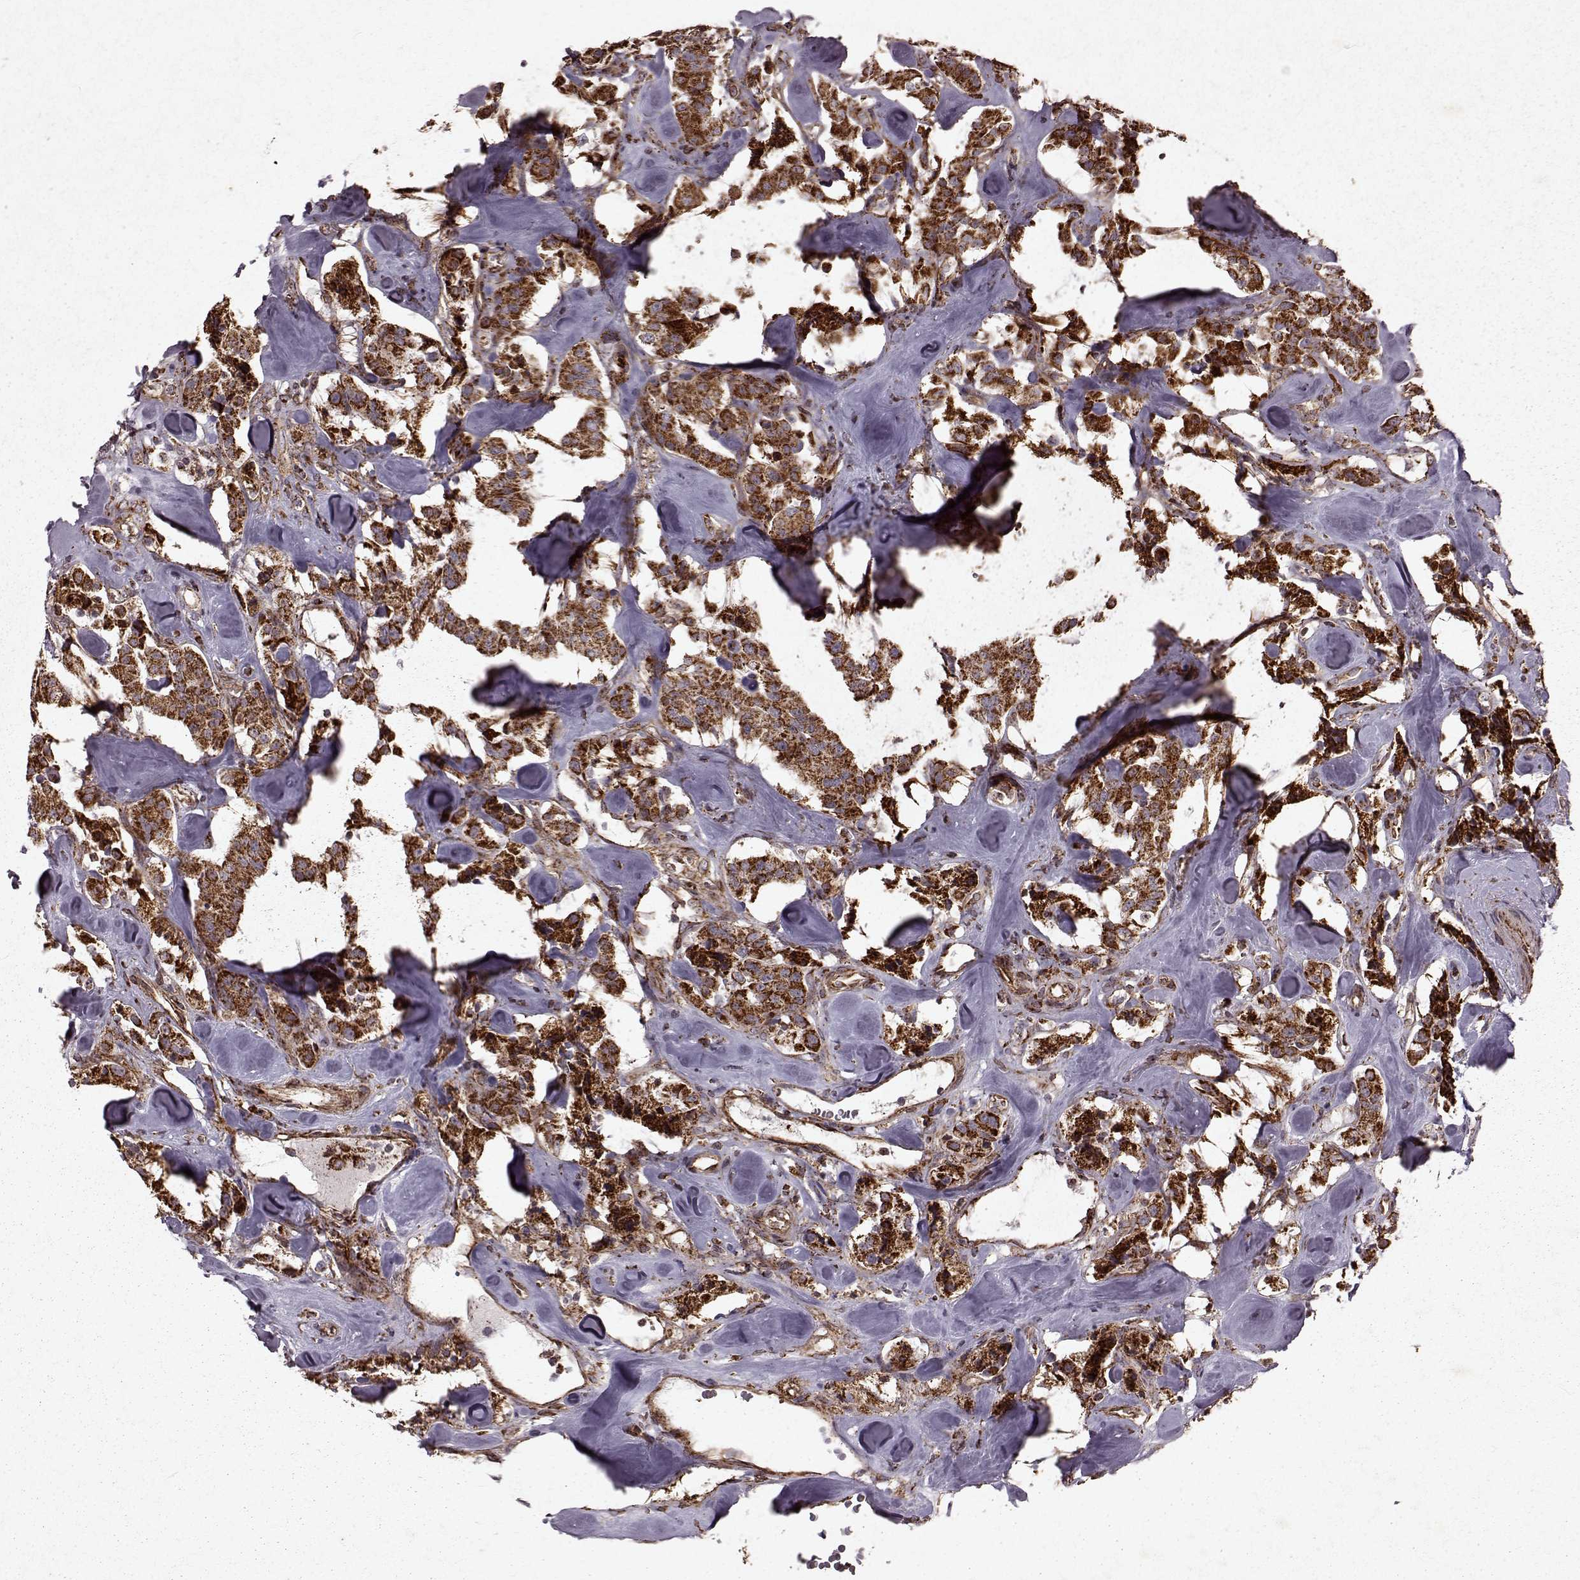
{"staining": {"intensity": "strong", "quantity": ">75%", "location": "cytoplasmic/membranous"}, "tissue": "carcinoid", "cell_type": "Tumor cells", "image_type": "cancer", "snomed": [{"axis": "morphology", "description": "Carcinoid, malignant, NOS"}, {"axis": "topography", "description": "Pancreas"}], "caption": "Immunohistochemistry staining of carcinoid, which exhibits high levels of strong cytoplasmic/membranous expression in about >75% of tumor cells indicating strong cytoplasmic/membranous protein expression. The staining was performed using DAB (brown) for protein detection and nuclei were counterstained in hematoxylin (blue).", "gene": "FXN", "patient": {"sex": "male", "age": 41}}